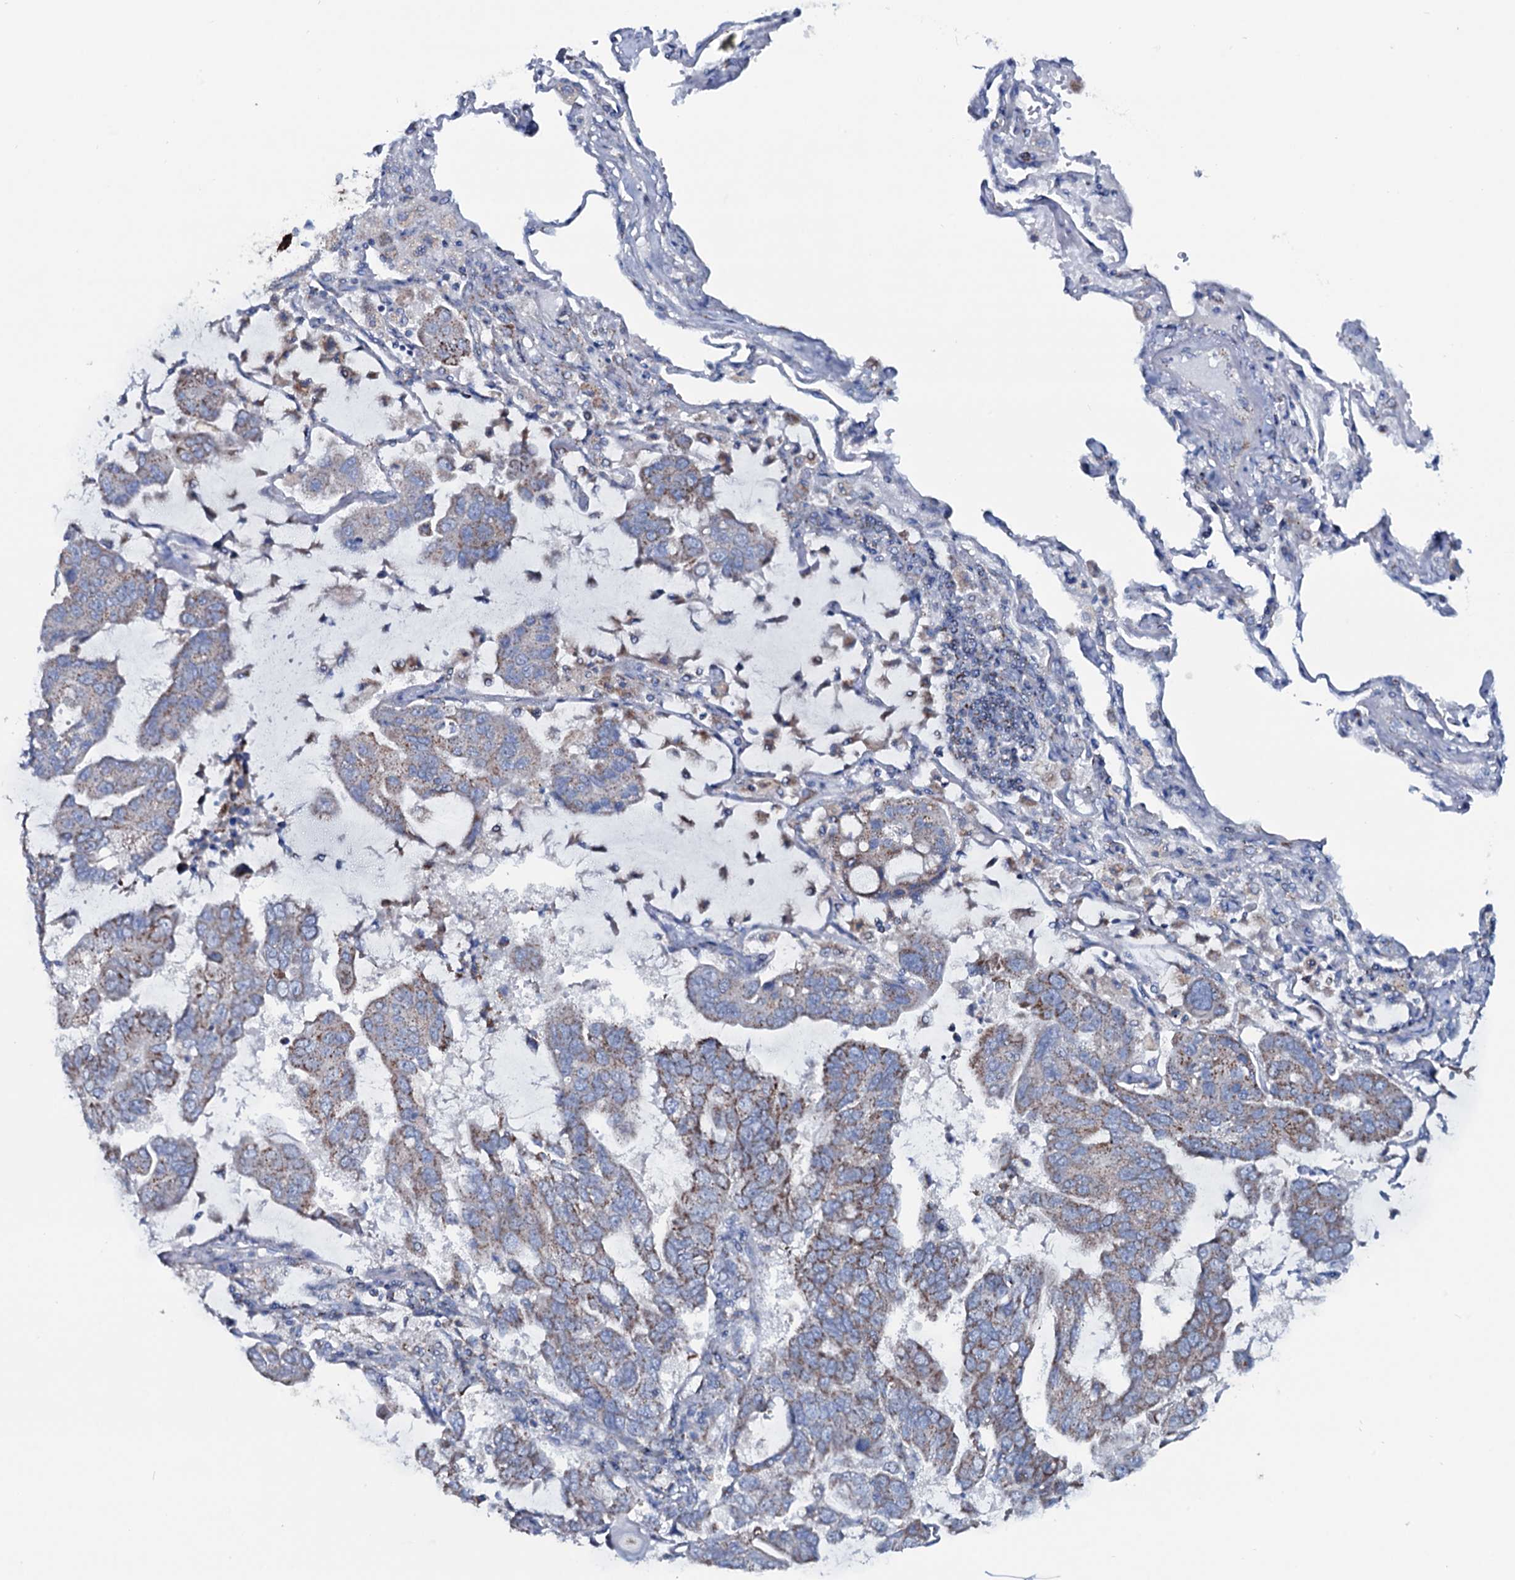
{"staining": {"intensity": "moderate", "quantity": ">75%", "location": "cytoplasmic/membranous"}, "tissue": "lung cancer", "cell_type": "Tumor cells", "image_type": "cancer", "snomed": [{"axis": "morphology", "description": "Adenocarcinoma, NOS"}, {"axis": "topography", "description": "Lung"}], "caption": "Approximately >75% of tumor cells in human adenocarcinoma (lung) exhibit moderate cytoplasmic/membranous protein staining as visualized by brown immunohistochemical staining.", "gene": "MRPS35", "patient": {"sex": "male", "age": 64}}